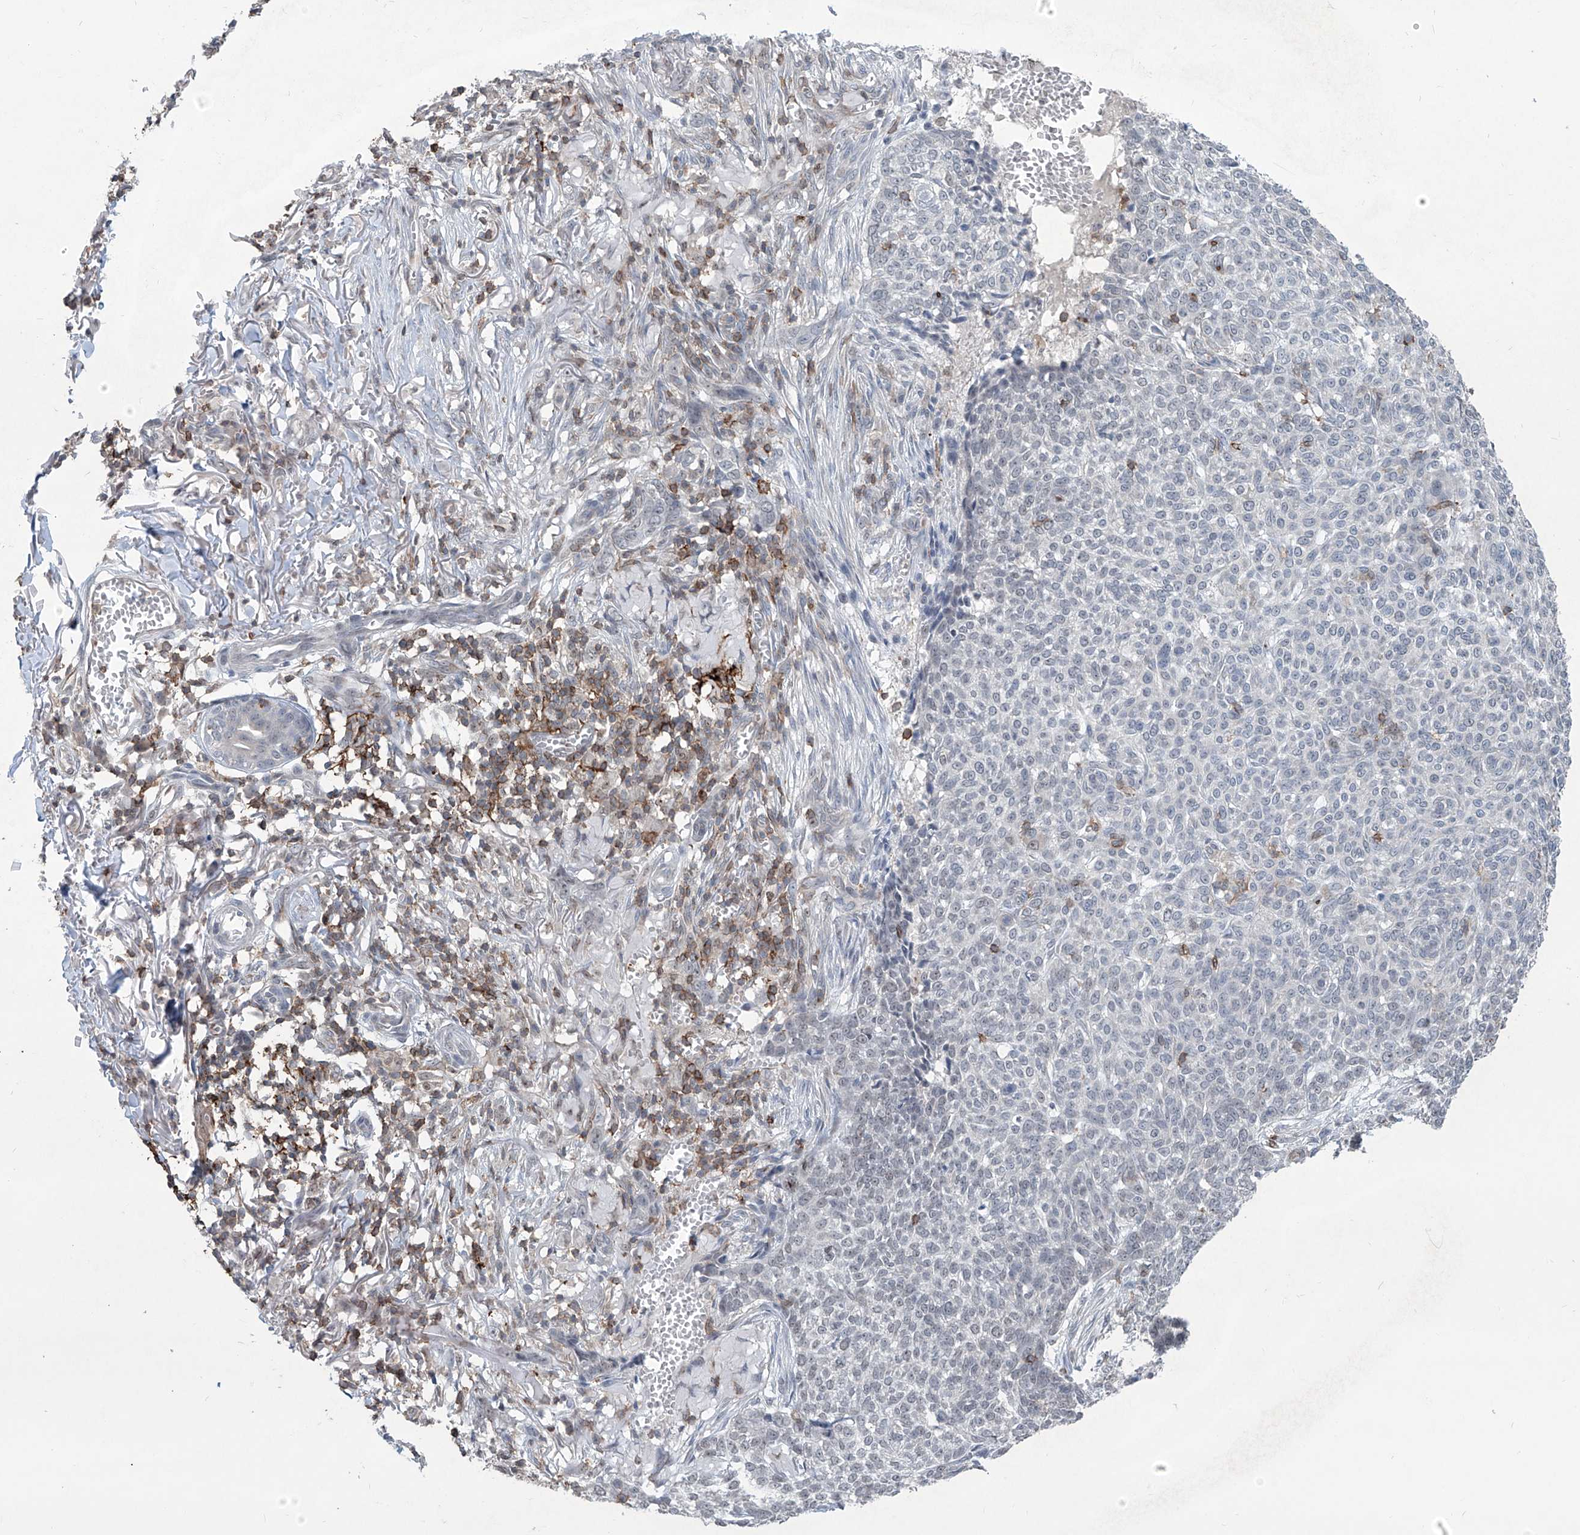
{"staining": {"intensity": "negative", "quantity": "none", "location": "none"}, "tissue": "skin cancer", "cell_type": "Tumor cells", "image_type": "cancer", "snomed": [{"axis": "morphology", "description": "Basal cell carcinoma"}, {"axis": "topography", "description": "Skin"}], "caption": "Skin cancer was stained to show a protein in brown. There is no significant expression in tumor cells.", "gene": "ZBTB48", "patient": {"sex": "male", "age": 85}}